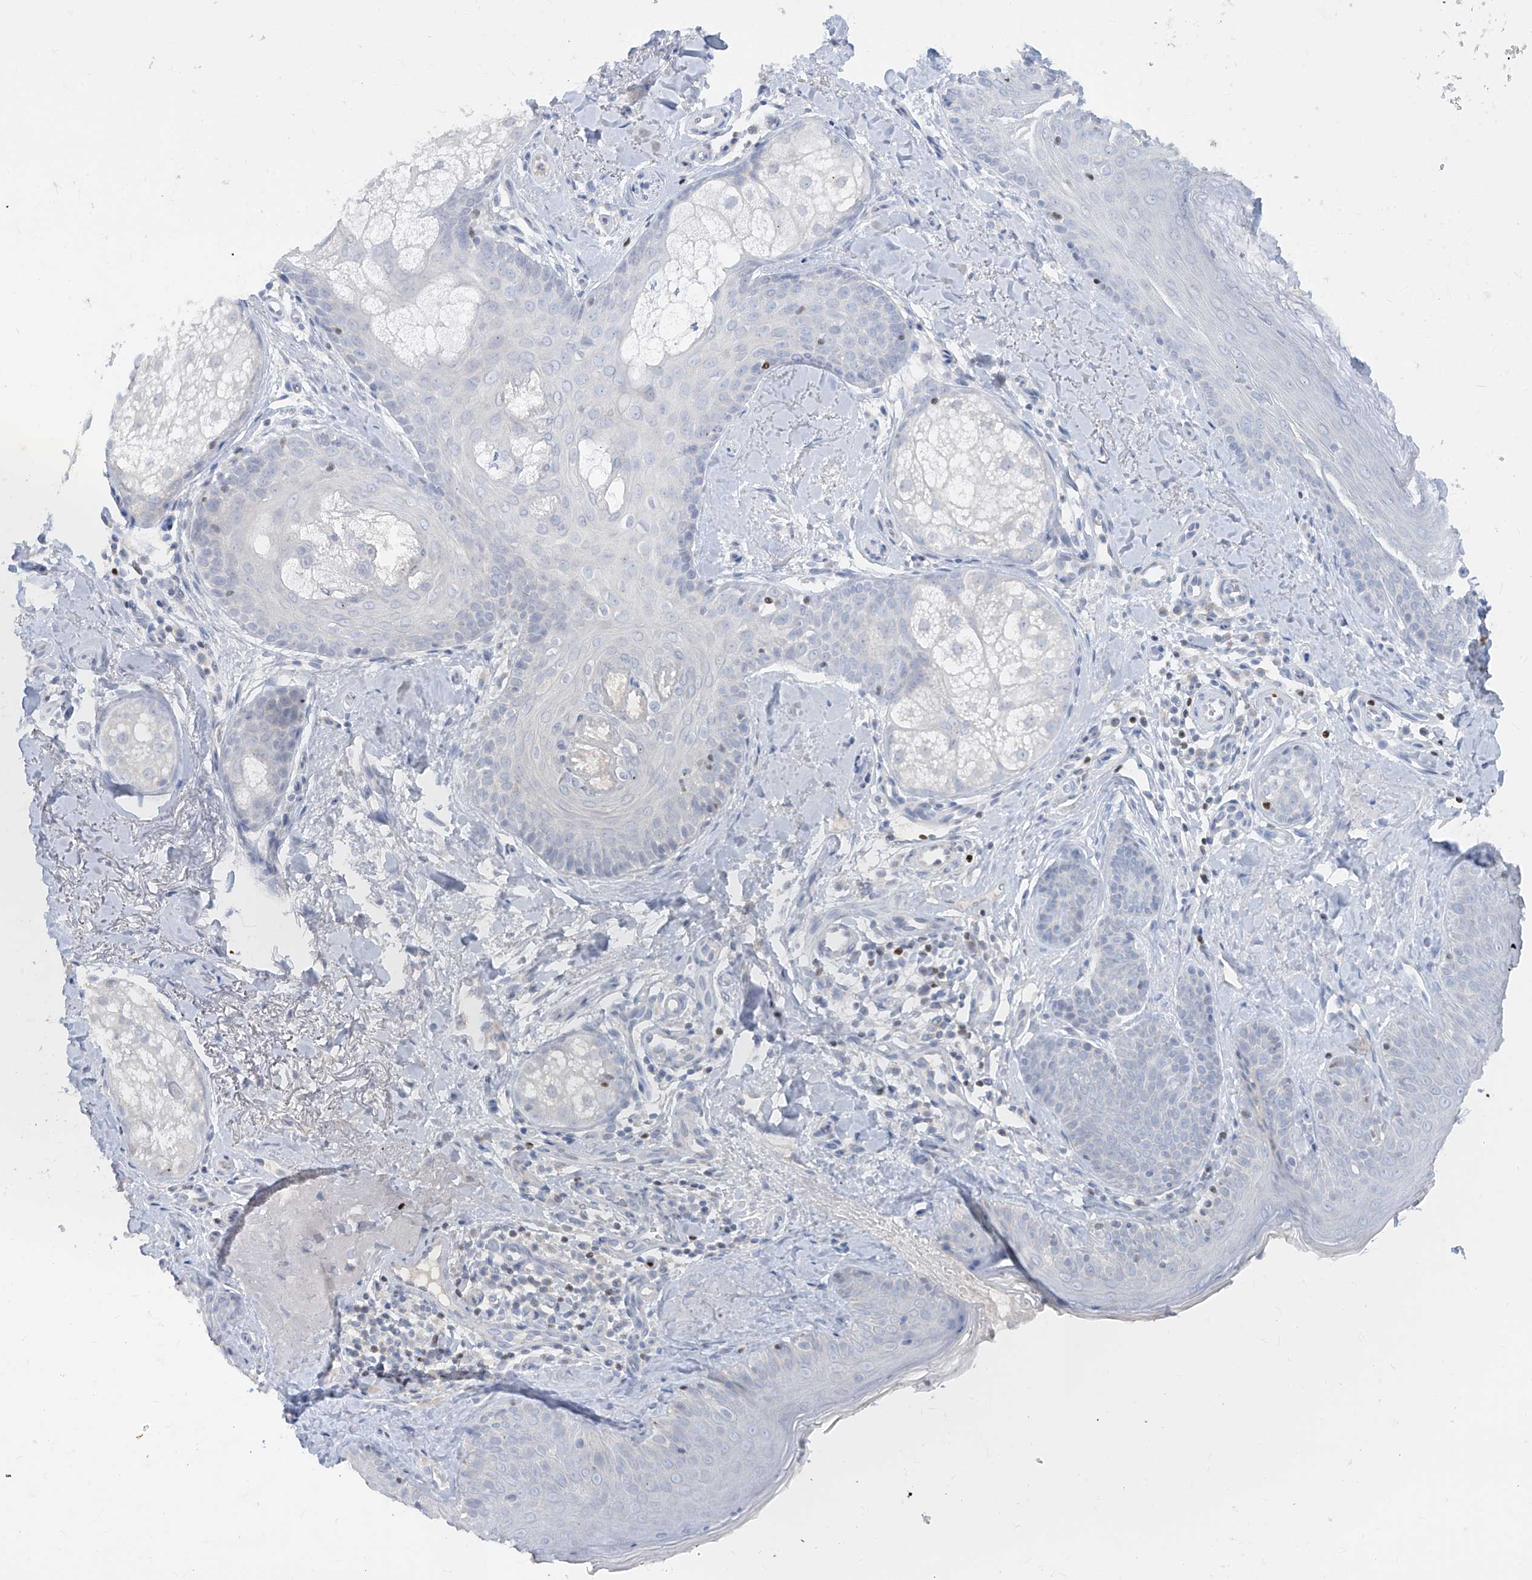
{"staining": {"intensity": "negative", "quantity": "none", "location": "none"}, "tissue": "skin", "cell_type": "Fibroblasts", "image_type": "normal", "snomed": [{"axis": "morphology", "description": "Normal tissue, NOS"}, {"axis": "topography", "description": "Skin"}], "caption": "Skin stained for a protein using immunohistochemistry (IHC) shows no expression fibroblasts.", "gene": "TBX21", "patient": {"sex": "male", "age": 57}}